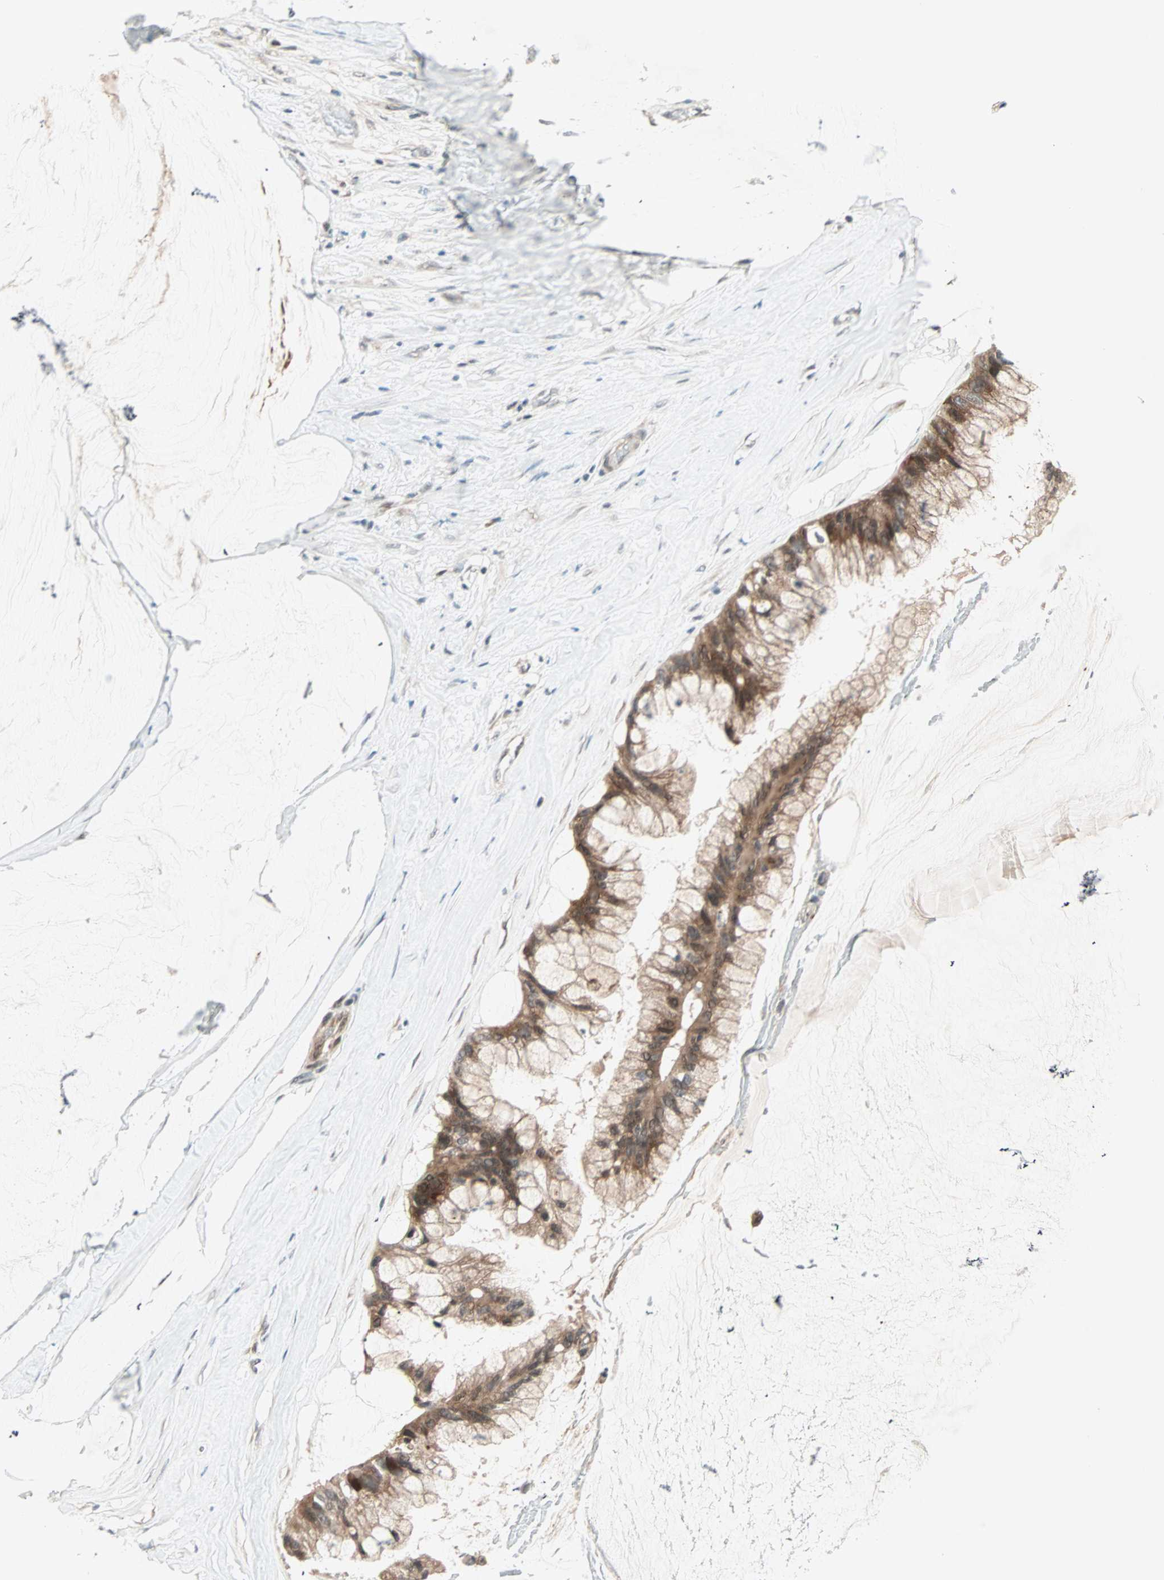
{"staining": {"intensity": "moderate", "quantity": ">75%", "location": "cytoplasmic/membranous"}, "tissue": "ovarian cancer", "cell_type": "Tumor cells", "image_type": "cancer", "snomed": [{"axis": "morphology", "description": "Cystadenocarcinoma, mucinous, NOS"}, {"axis": "topography", "description": "Ovary"}], "caption": "Immunohistochemistry (IHC) (DAB (3,3'-diaminobenzidine)) staining of human ovarian cancer (mucinous cystadenocarcinoma) shows moderate cytoplasmic/membranous protein positivity in about >75% of tumor cells.", "gene": "PGBD1", "patient": {"sex": "female", "age": 39}}